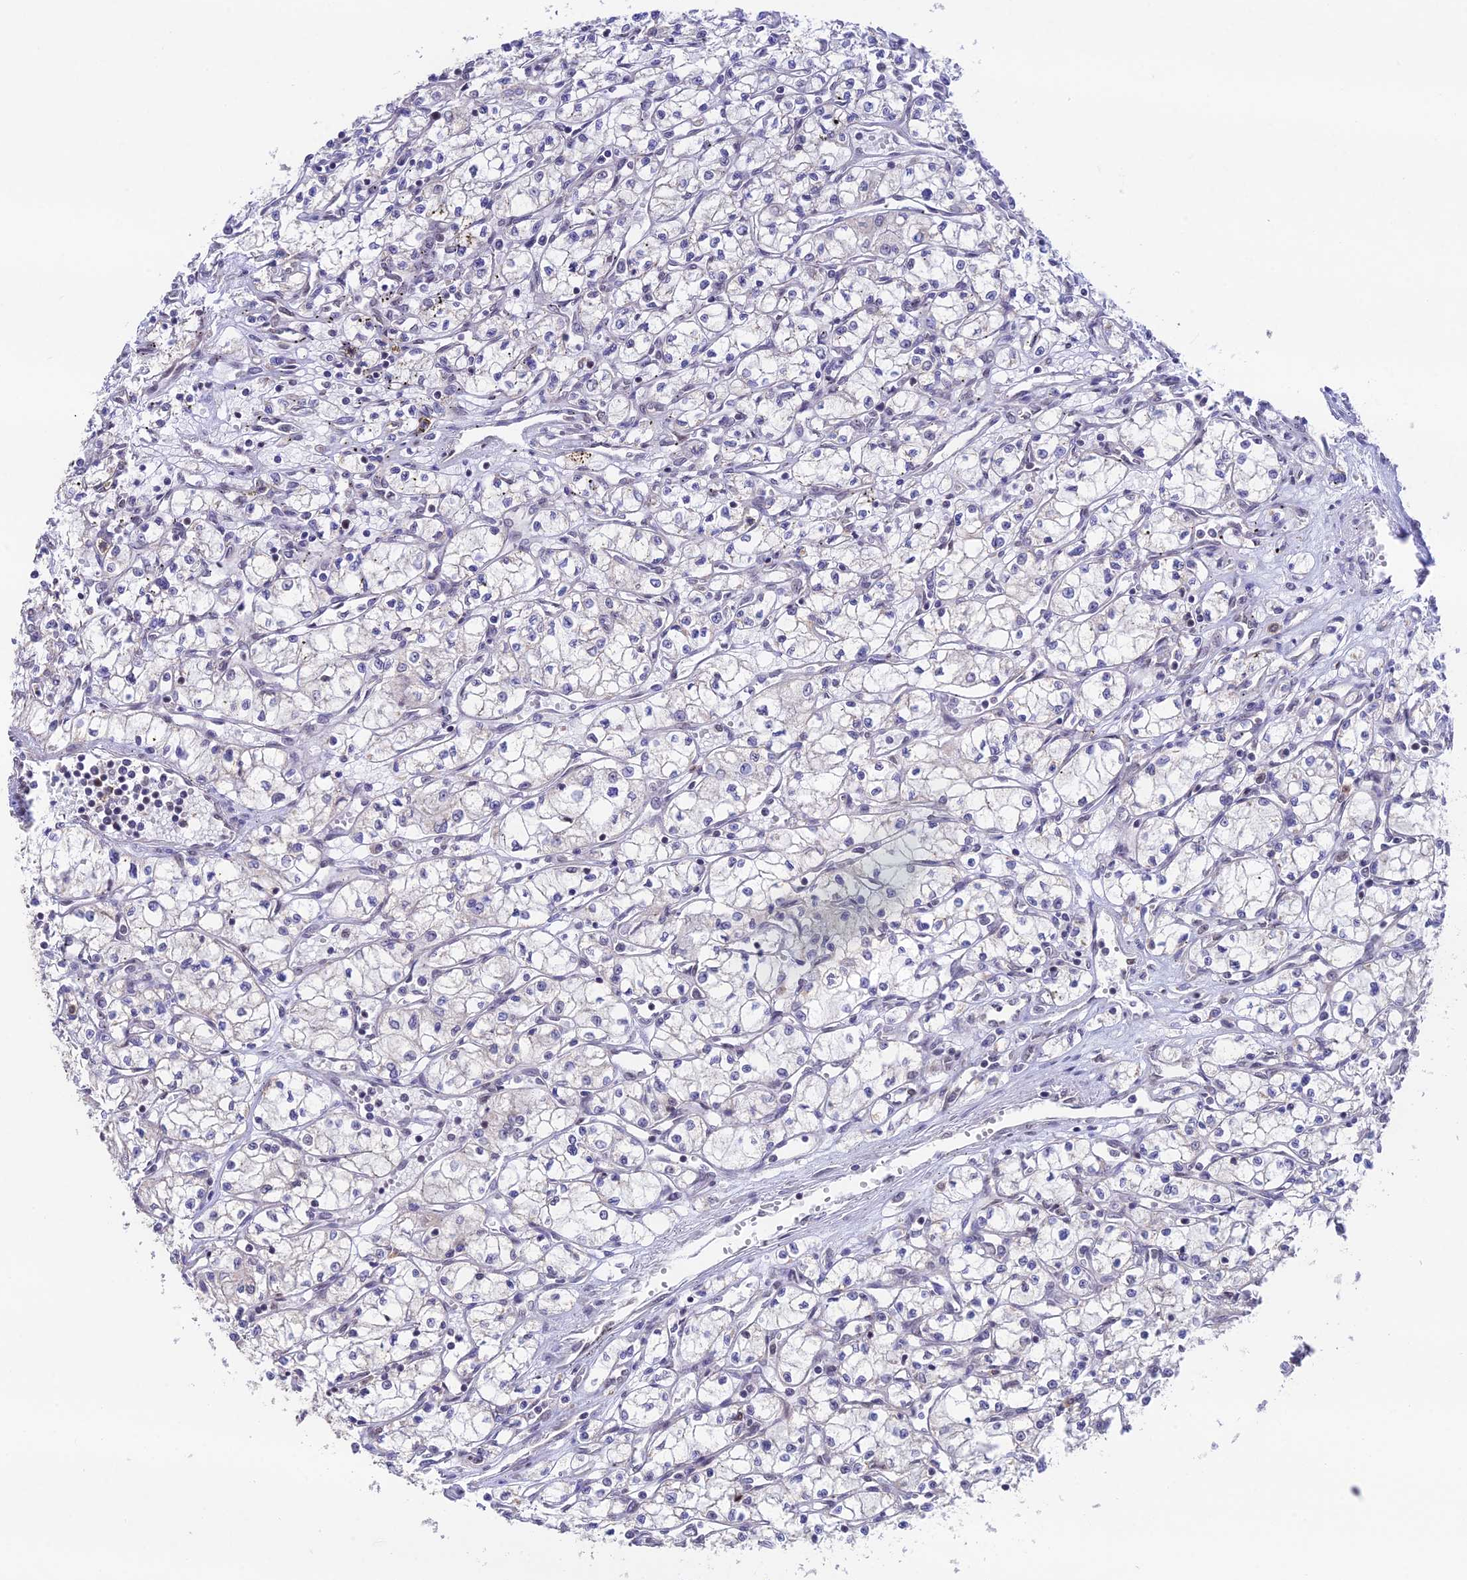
{"staining": {"intensity": "negative", "quantity": "none", "location": "none"}, "tissue": "renal cancer", "cell_type": "Tumor cells", "image_type": "cancer", "snomed": [{"axis": "morphology", "description": "Adenocarcinoma, NOS"}, {"axis": "topography", "description": "Kidney"}], "caption": "This is an immunohistochemistry (IHC) photomicrograph of human renal cancer. There is no staining in tumor cells.", "gene": "THOC7", "patient": {"sex": "male", "age": 59}}